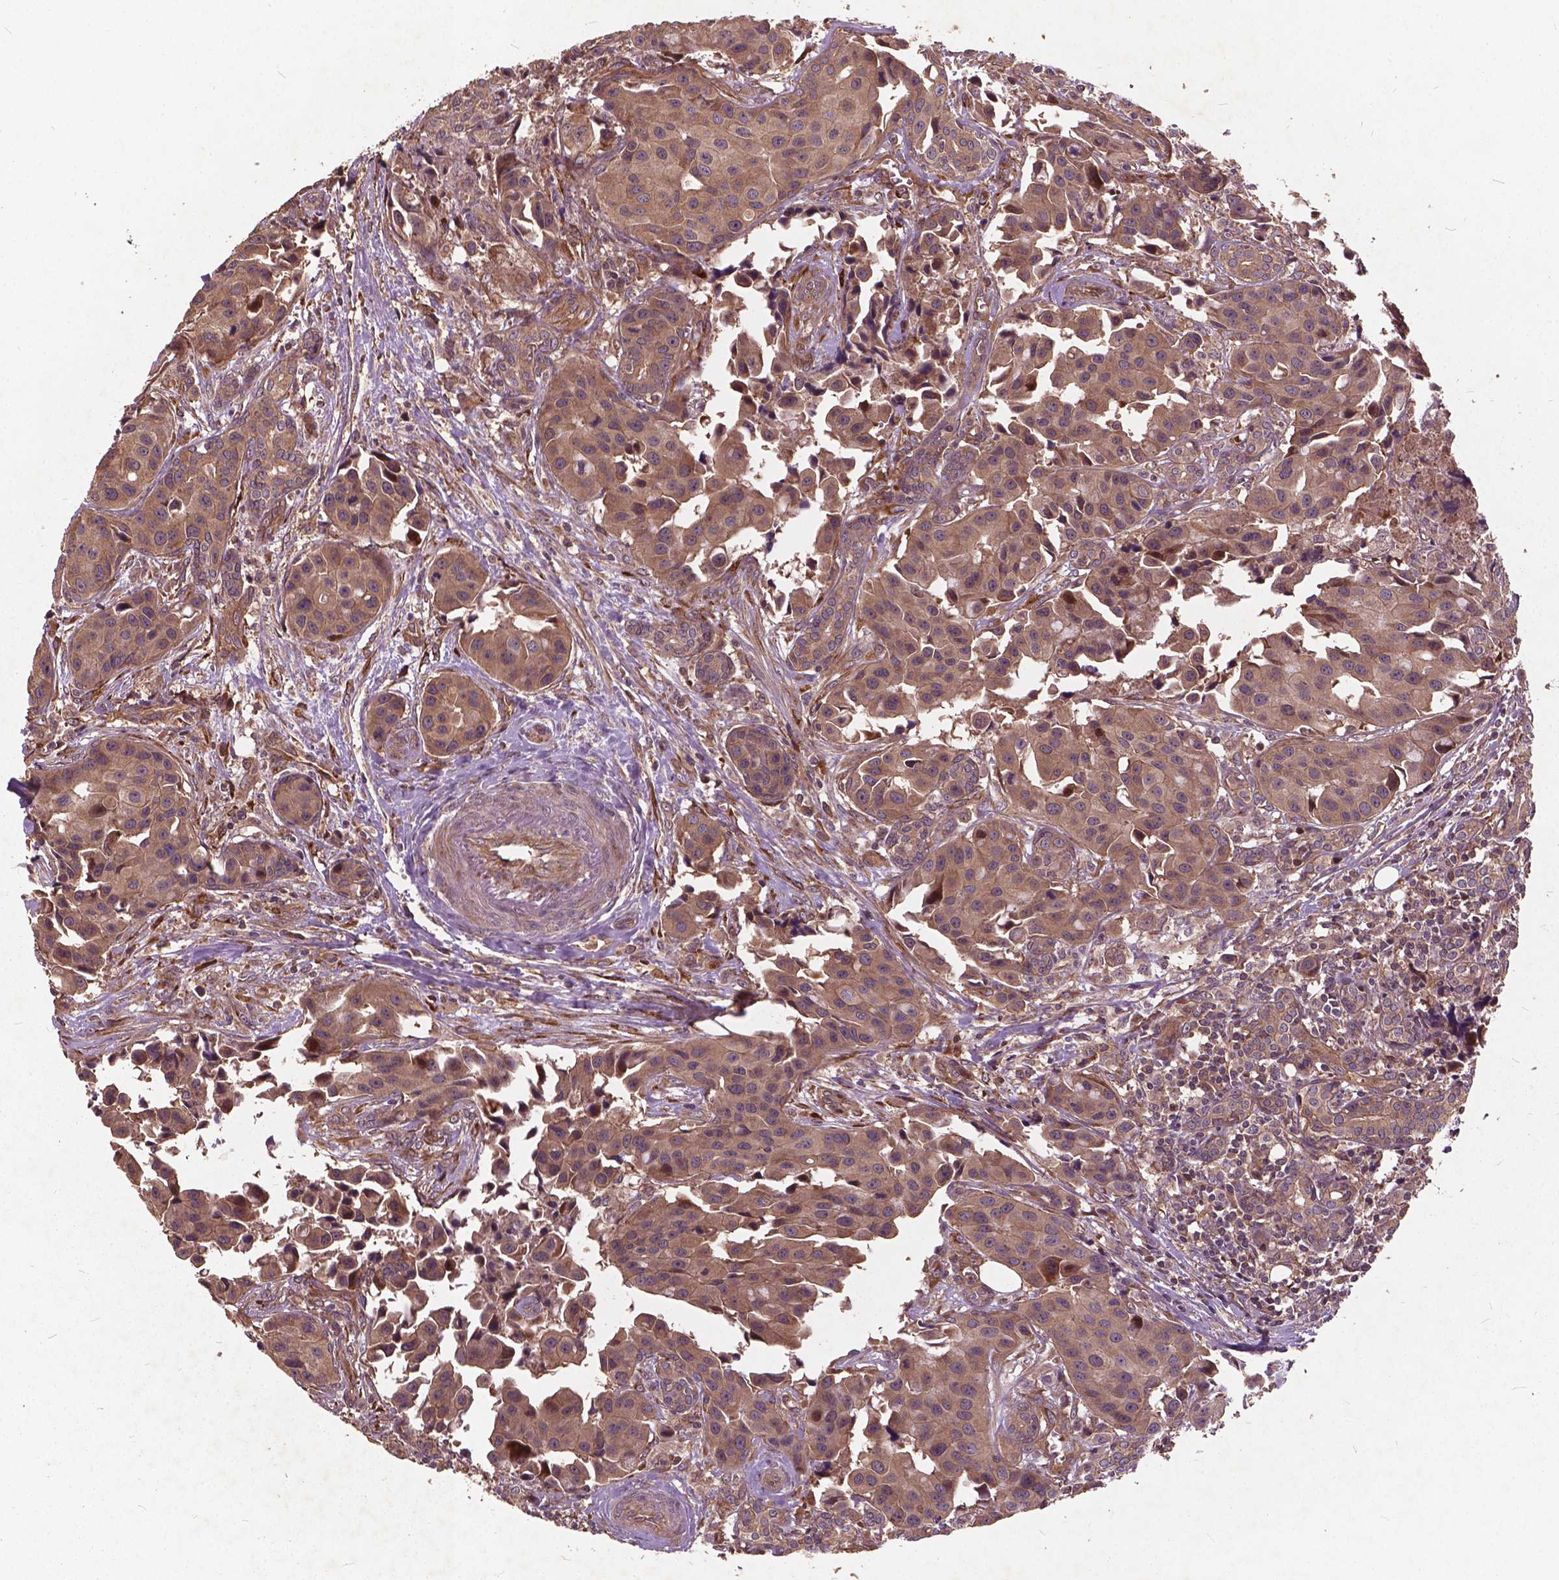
{"staining": {"intensity": "weak", "quantity": ">75%", "location": "cytoplasmic/membranous"}, "tissue": "head and neck cancer", "cell_type": "Tumor cells", "image_type": "cancer", "snomed": [{"axis": "morphology", "description": "Adenocarcinoma, NOS"}, {"axis": "topography", "description": "Head-Neck"}], "caption": "Head and neck cancer stained for a protein reveals weak cytoplasmic/membranous positivity in tumor cells.", "gene": "UBXN2A", "patient": {"sex": "male", "age": 76}}